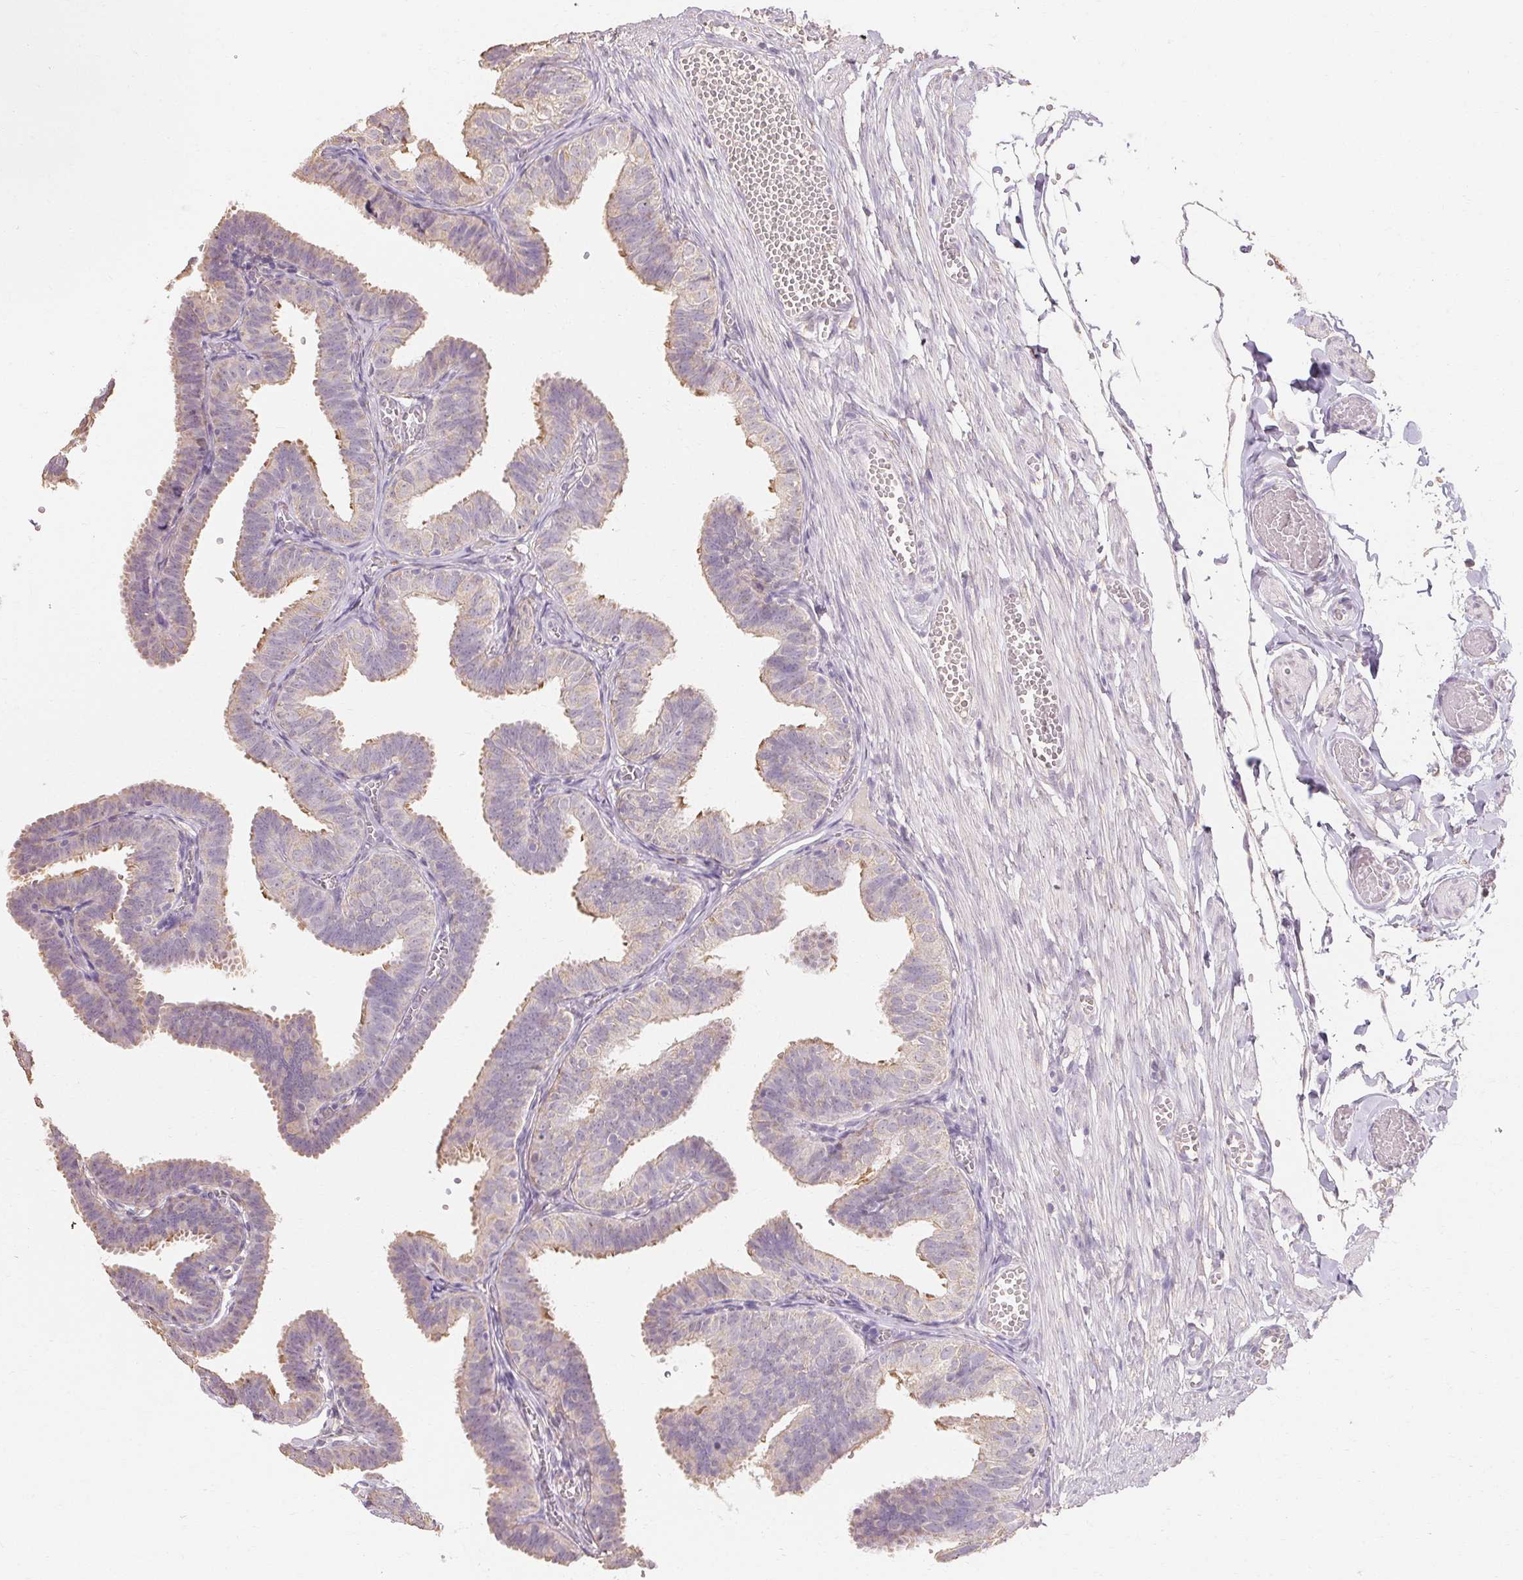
{"staining": {"intensity": "moderate", "quantity": "<25%", "location": "cytoplasmic/membranous"}, "tissue": "fallopian tube", "cell_type": "Glandular cells", "image_type": "normal", "snomed": [{"axis": "morphology", "description": "Normal tissue, NOS"}, {"axis": "topography", "description": "Fallopian tube"}], "caption": "Immunohistochemistry (IHC) of benign fallopian tube reveals low levels of moderate cytoplasmic/membranous staining in about <25% of glandular cells.", "gene": "MAP7D2", "patient": {"sex": "female", "age": 25}}